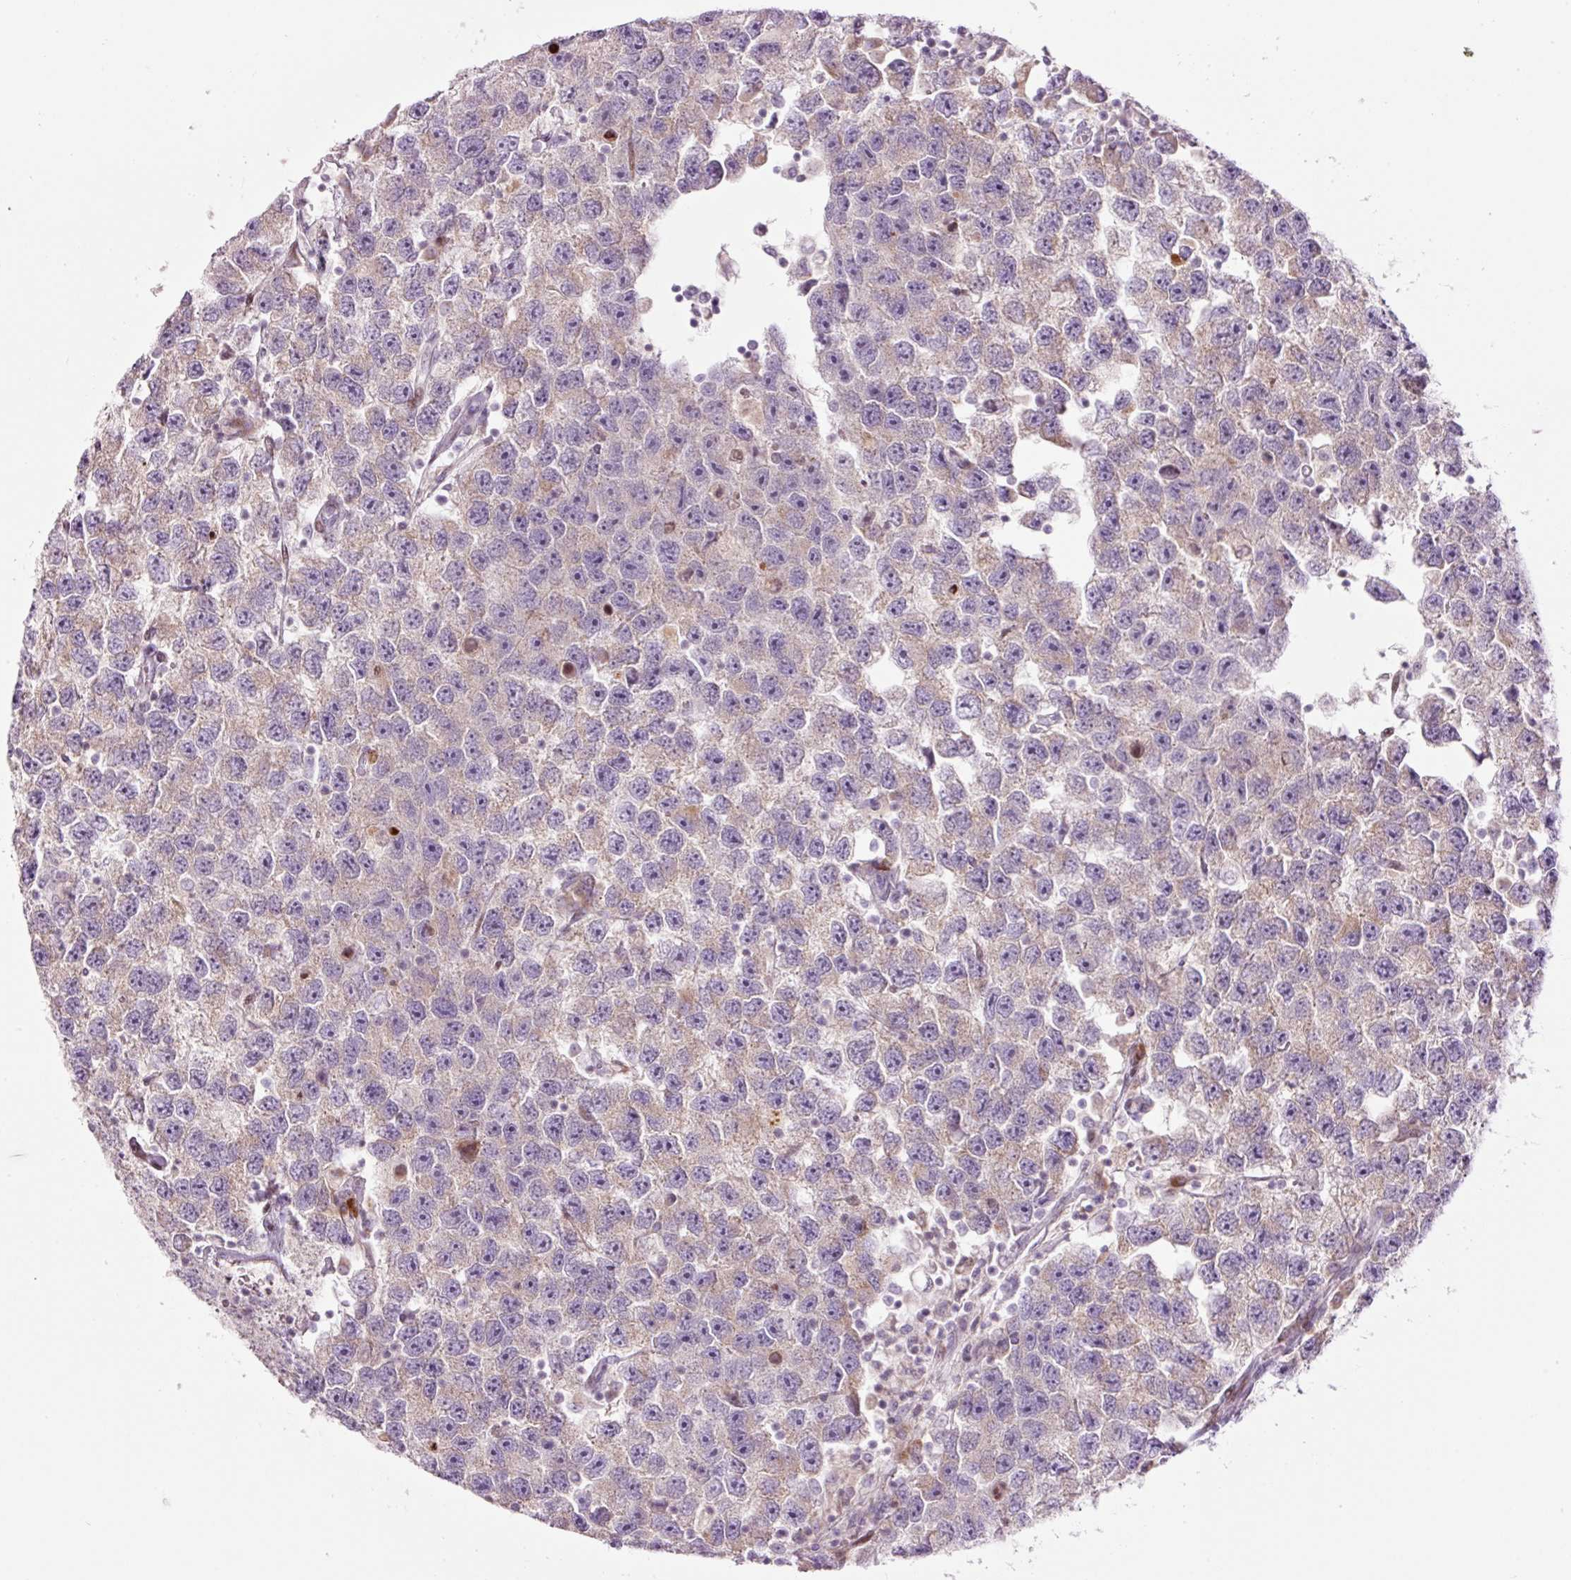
{"staining": {"intensity": "weak", "quantity": ">75%", "location": "cytoplasmic/membranous"}, "tissue": "testis cancer", "cell_type": "Tumor cells", "image_type": "cancer", "snomed": [{"axis": "morphology", "description": "Seminoma, NOS"}, {"axis": "topography", "description": "Testis"}], "caption": "Immunohistochemical staining of human testis seminoma exhibits low levels of weak cytoplasmic/membranous protein expression in about >75% of tumor cells.", "gene": "TMEM177", "patient": {"sex": "male", "age": 26}}